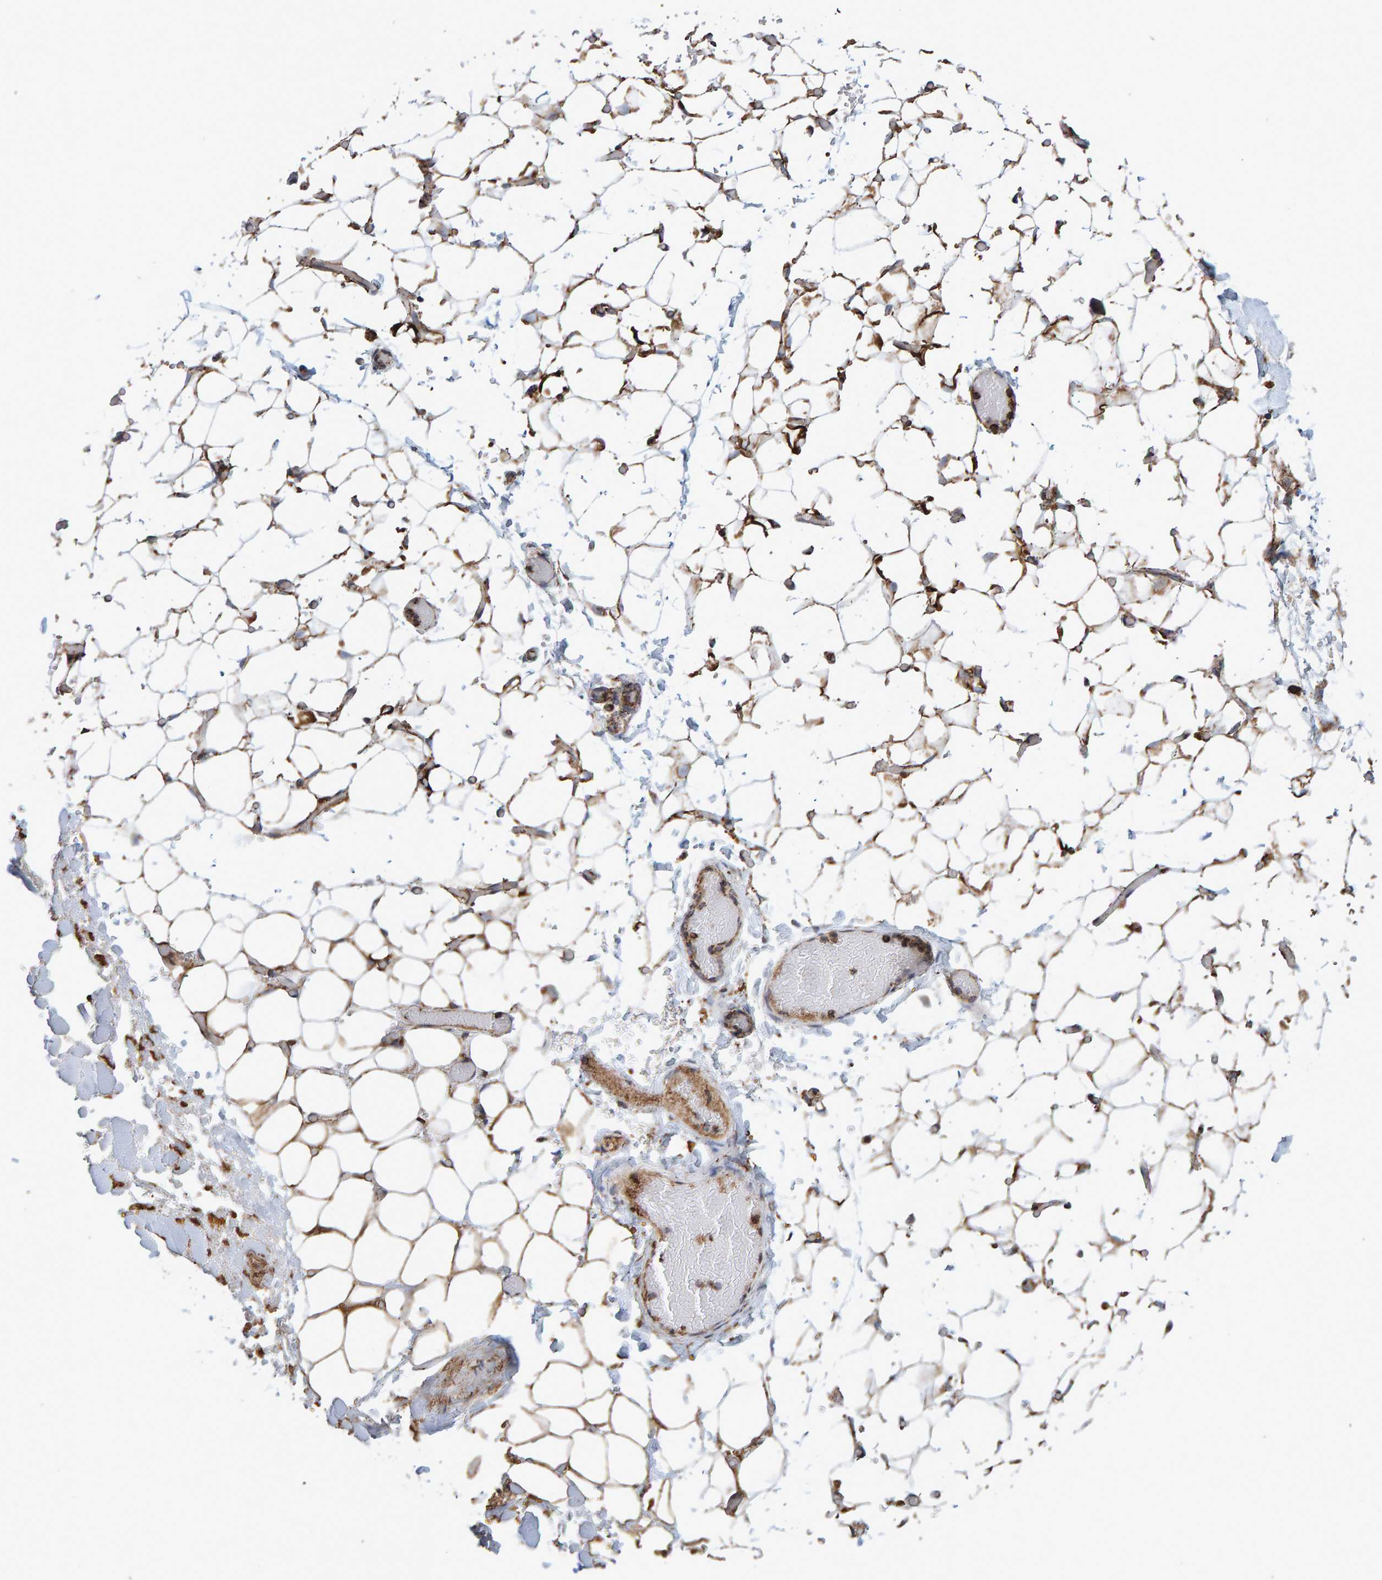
{"staining": {"intensity": "strong", "quantity": "25%-75%", "location": "cytoplasmic/membranous"}, "tissue": "adipose tissue", "cell_type": "Adipocytes", "image_type": "normal", "snomed": [{"axis": "morphology", "description": "Normal tissue, NOS"}, {"axis": "topography", "description": "Kidney"}, {"axis": "topography", "description": "Peripheral nerve tissue"}], "caption": "A brown stain labels strong cytoplasmic/membranous staining of a protein in adipocytes of normal adipose tissue.", "gene": "MRPL45", "patient": {"sex": "male", "age": 7}}